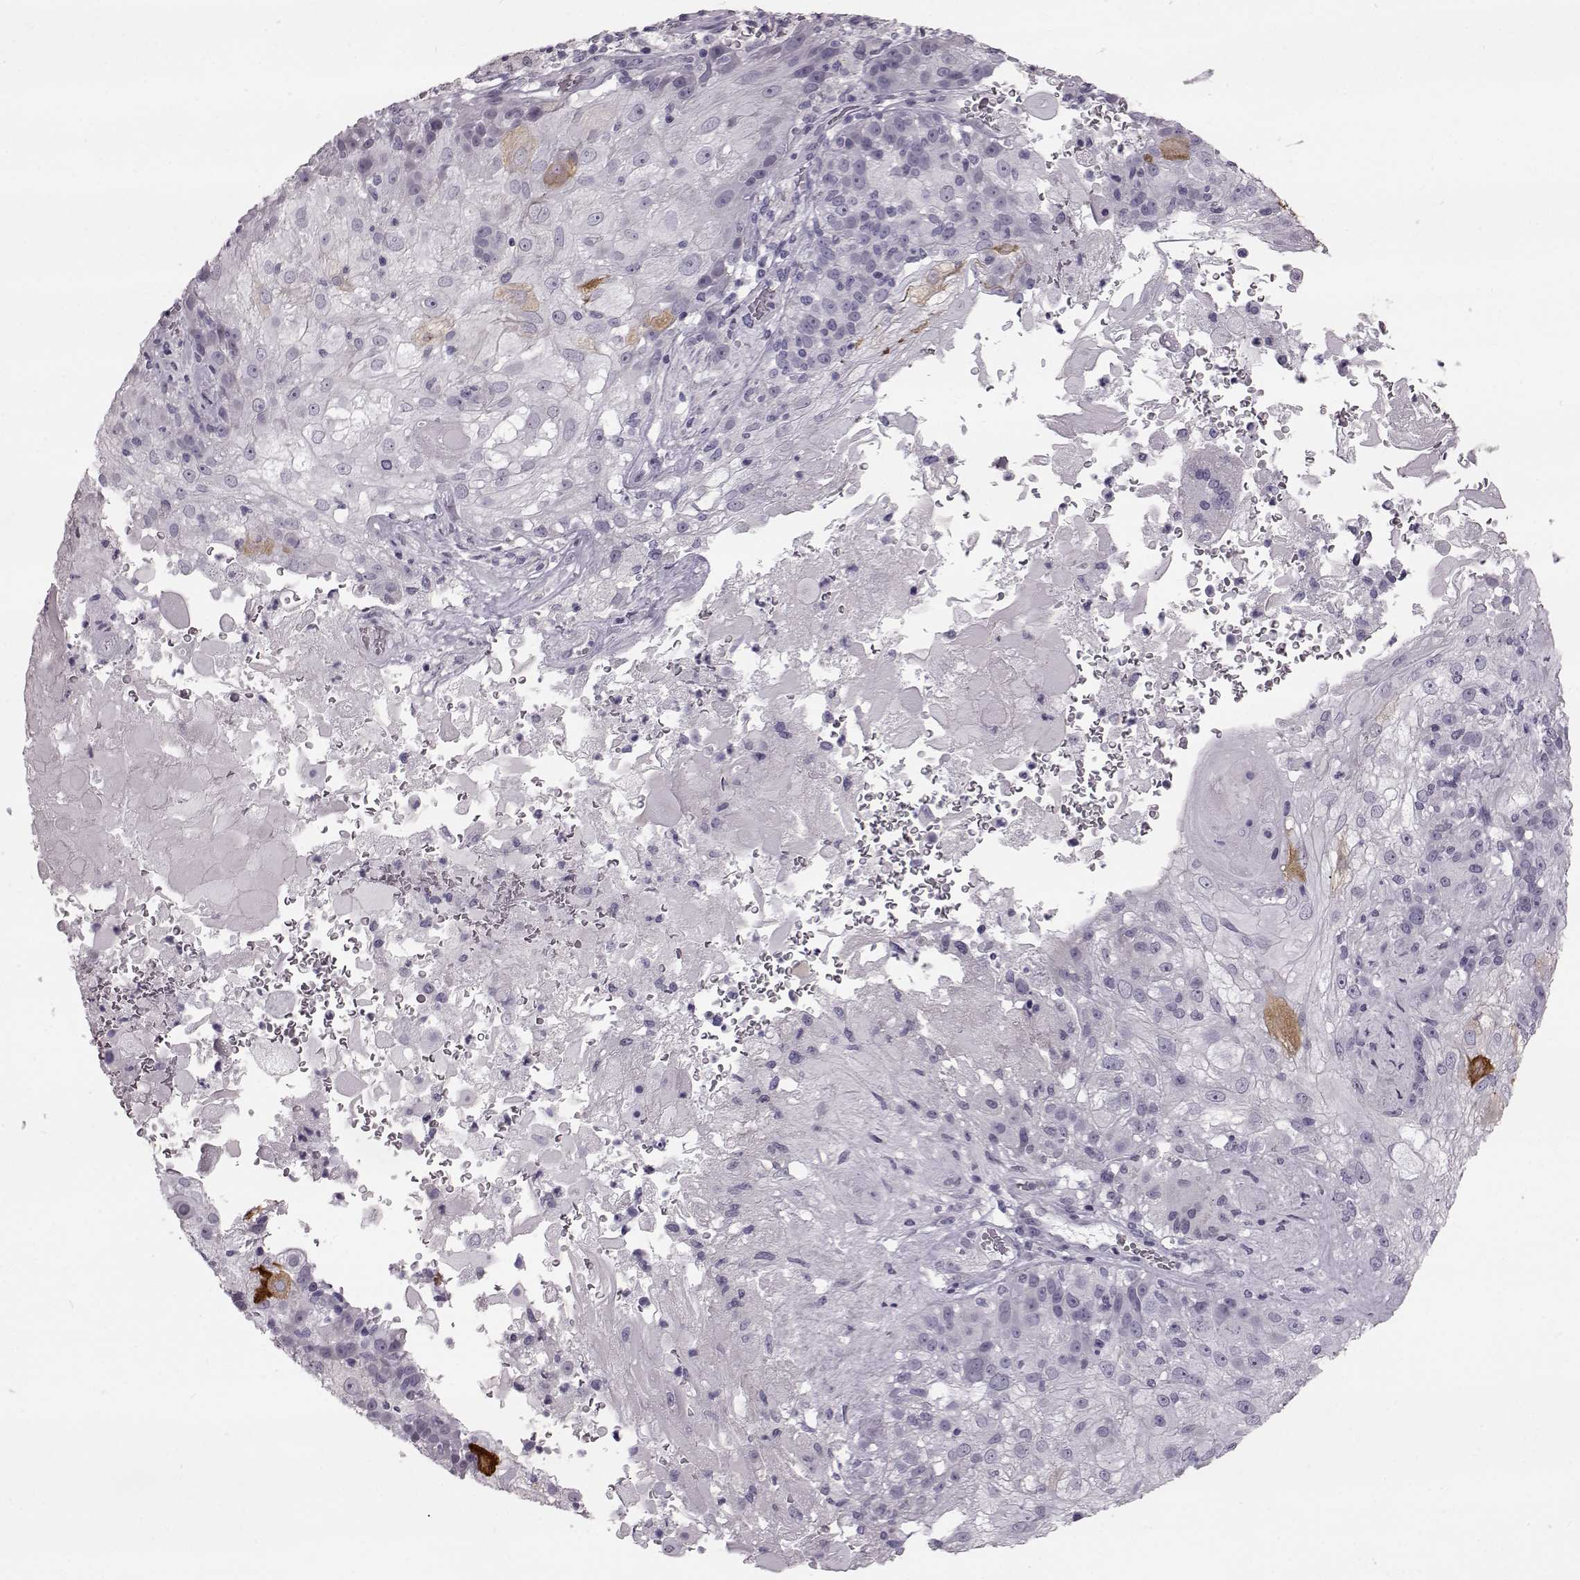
{"staining": {"intensity": "negative", "quantity": "none", "location": "none"}, "tissue": "skin cancer", "cell_type": "Tumor cells", "image_type": "cancer", "snomed": [{"axis": "morphology", "description": "Normal tissue, NOS"}, {"axis": "morphology", "description": "Squamous cell carcinoma, NOS"}, {"axis": "topography", "description": "Skin"}], "caption": "This is an immunohistochemistry (IHC) photomicrograph of human squamous cell carcinoma (skin). There is no expression in tumor cells.", "gene": "TCHHL1", "patient": {"sex": "female", "age": 83}}